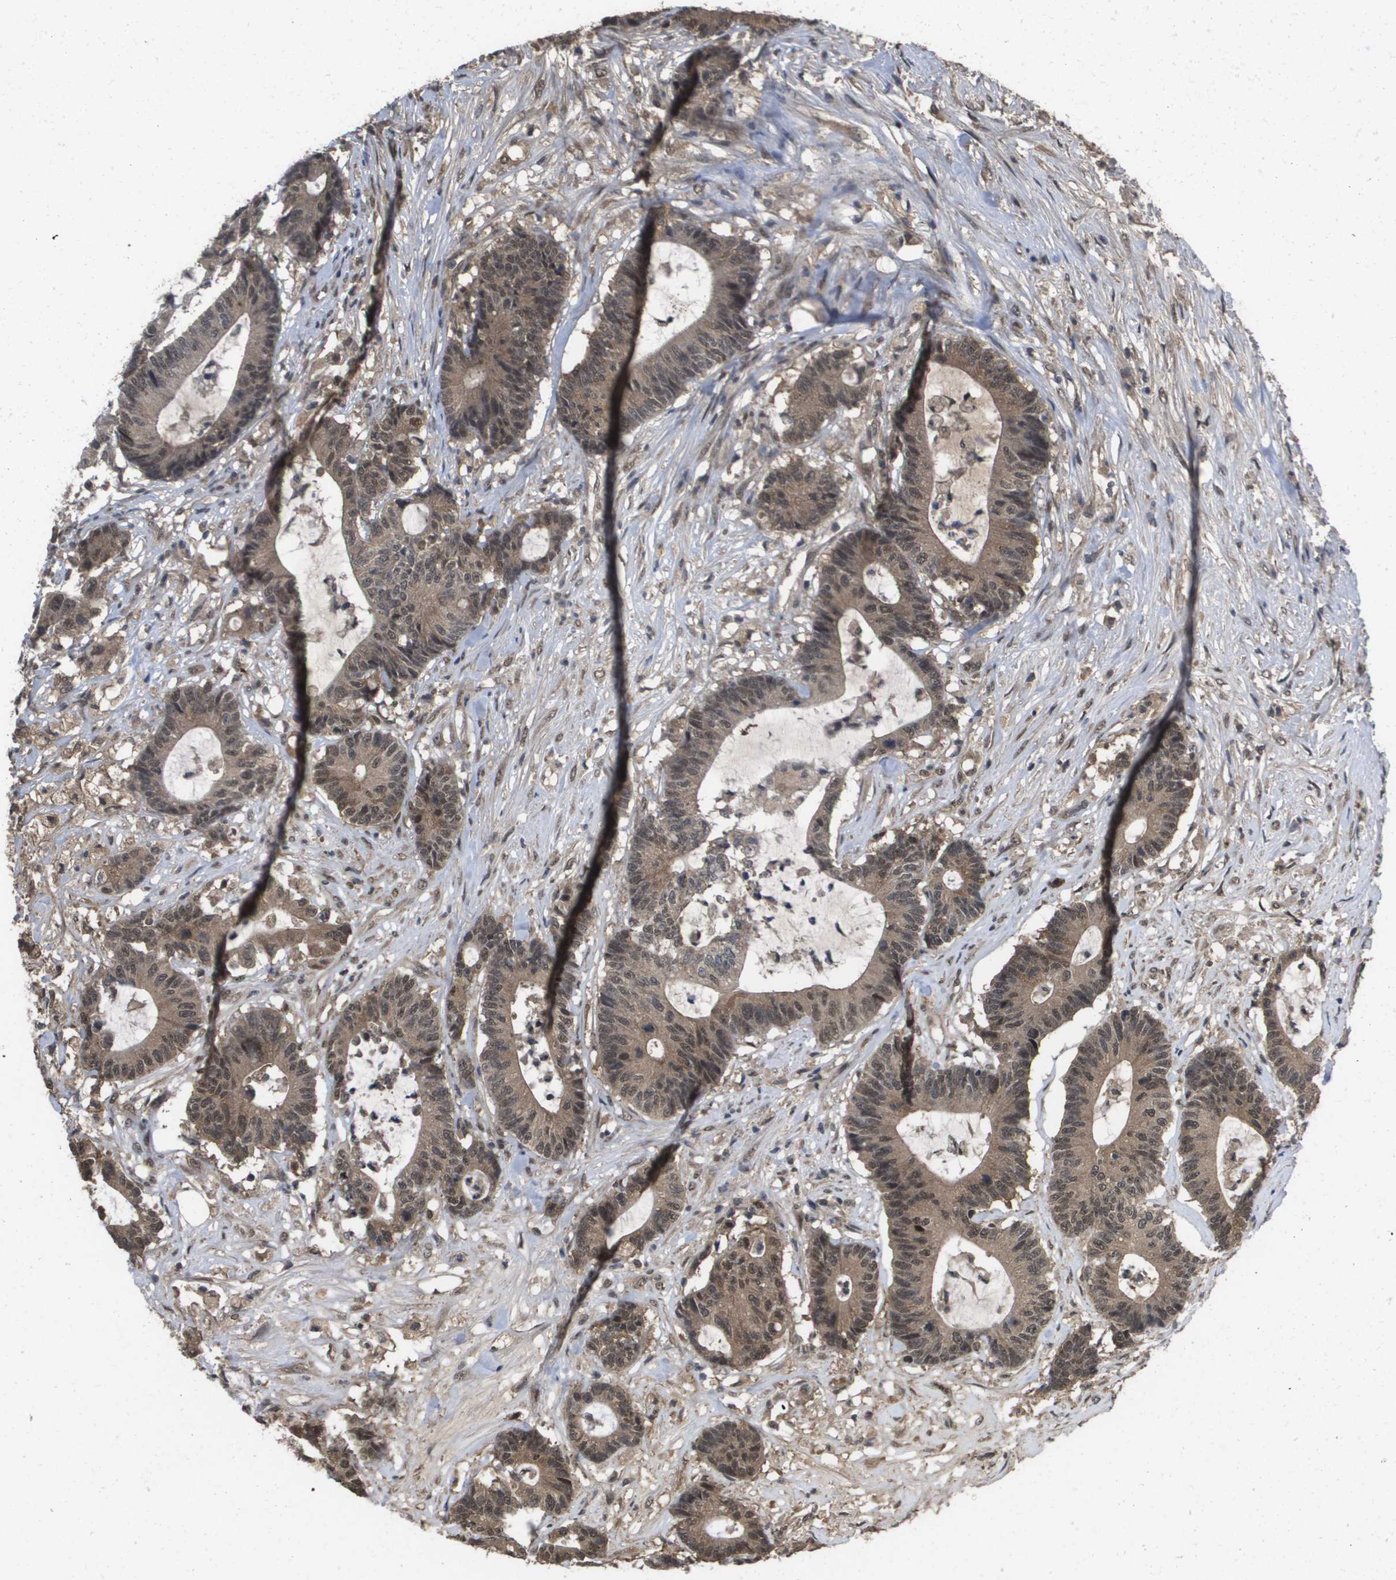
{"staining": {"intensity": "moderate", "quantity": ">75%", "location": "cytoplasmic/membranous,nuclear"}, "tissue": "colorectal cancer", "cell_type": "Tumor cells", "image_type": "cancer", "snomed": [{"axis": "morphology", "description": "Adenocarcinoma, NOS"}, {"axis": "topography", "description": "Colon"}], "caption": "A high-resolution photomicrograph shows immunohistochemistry (IHC) staining of adenocarcinoma (colorectal), which shows moderate cytoplasmic/membranous and nuclear staining in approximately >75% of tumor cells. (brown staining indicates protein expression, while blue staining denotes nuclei).", "gene": "AMBRA1", "patient": {"sex": "female", "age": 84}}